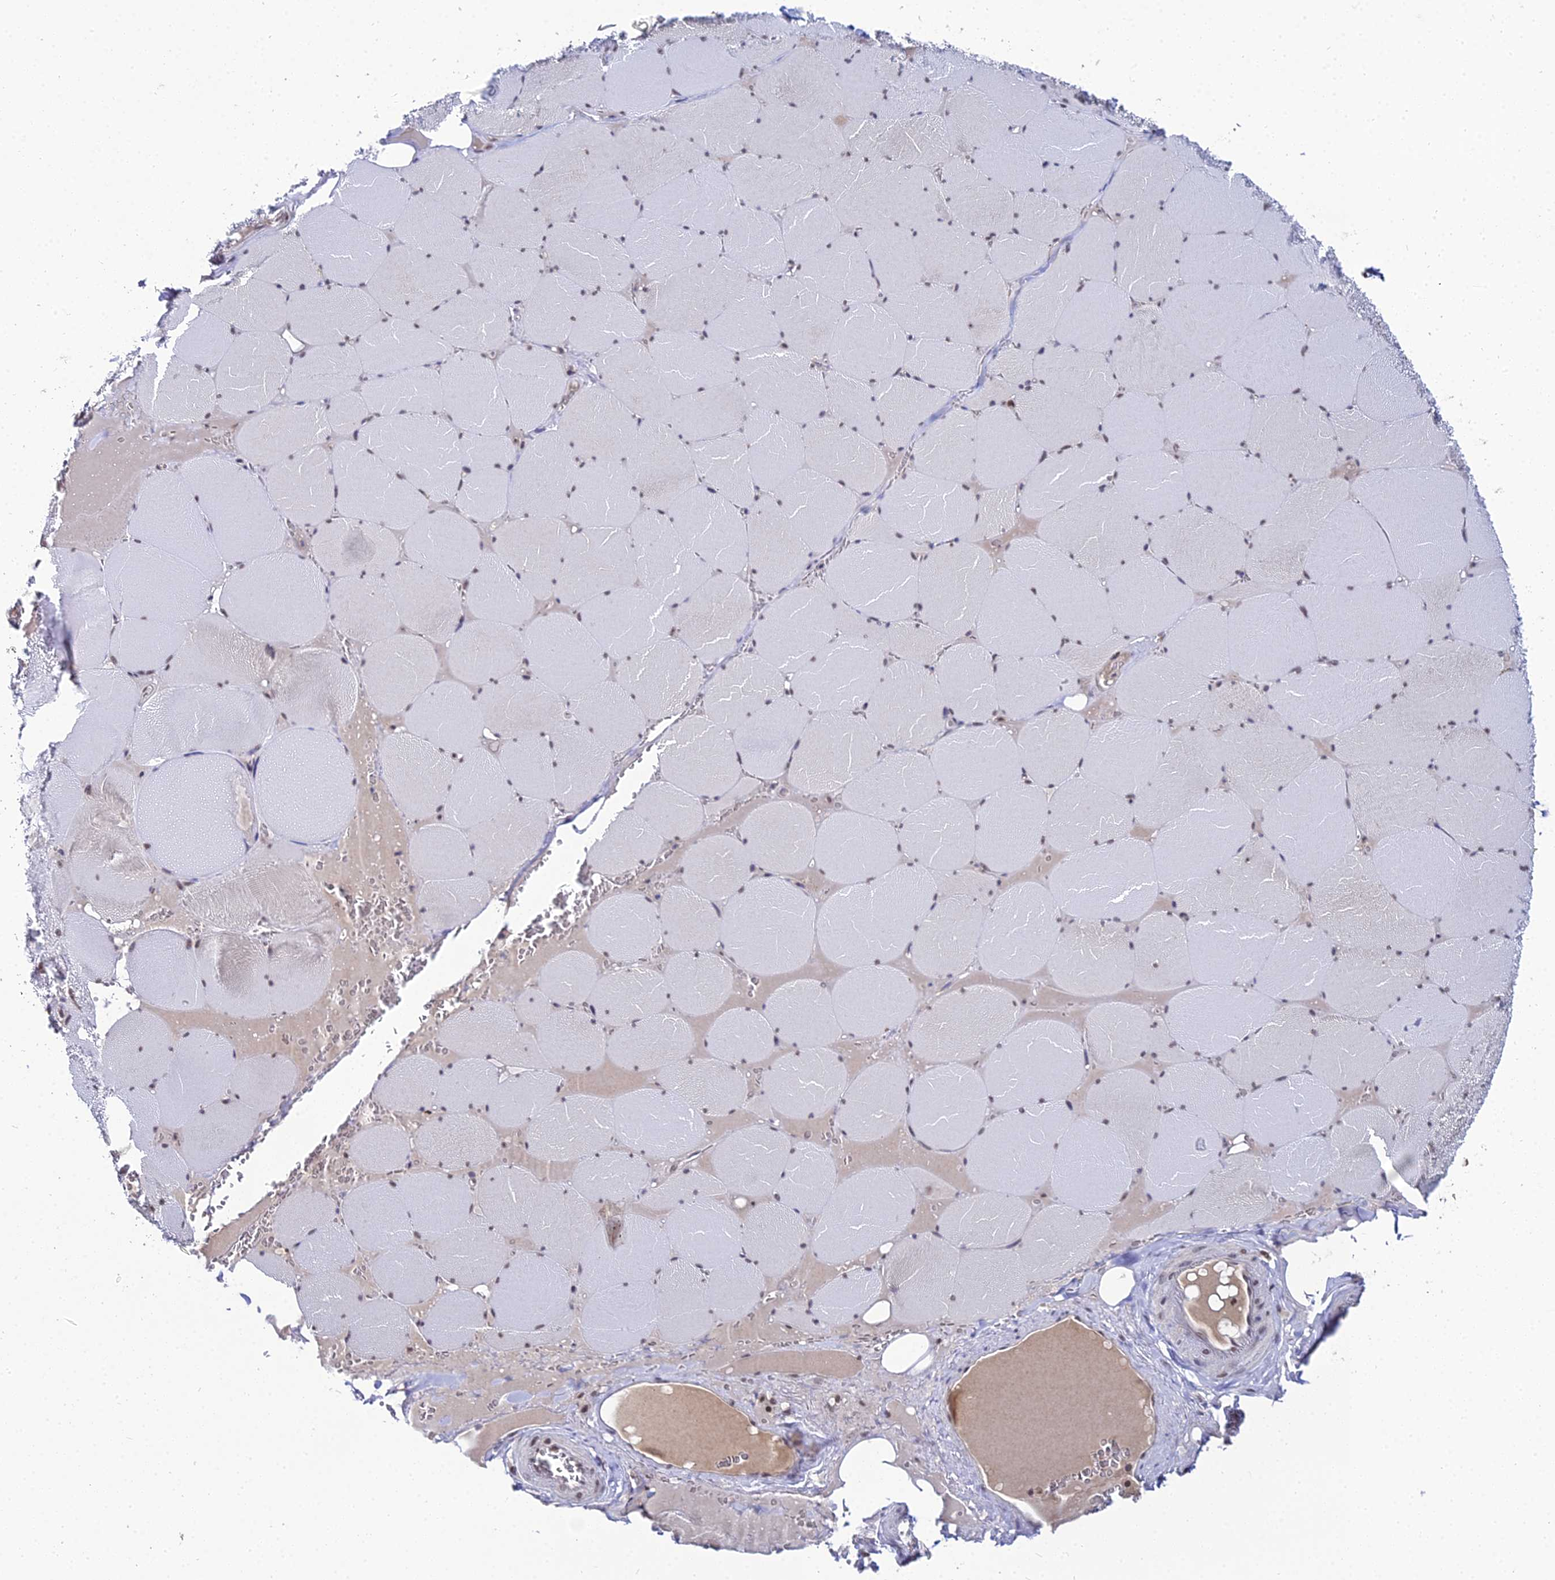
{"staining": {"intensity": "weak", "quantity": "25%-75%", "location": "nuclear"}, "tissue": "skeletal muscle", "cell_type": "Myocytes", "image_type": "normal", "snomed": [{"axis": "morphology", "description": "Normal tissue, NOS"}, {"axis": "topography", "description": "Skeletal muscle"}, {"axis": "topography", "description": "Head-Neck"}], "caption": "Immunohistochemical staining of benign human skeletal muscle shows weak nuclear protein staining in approximately 25%-75% of myocytes.", "gene": "EXOSC3", "patient": {"sex": "male", "age": 66}}